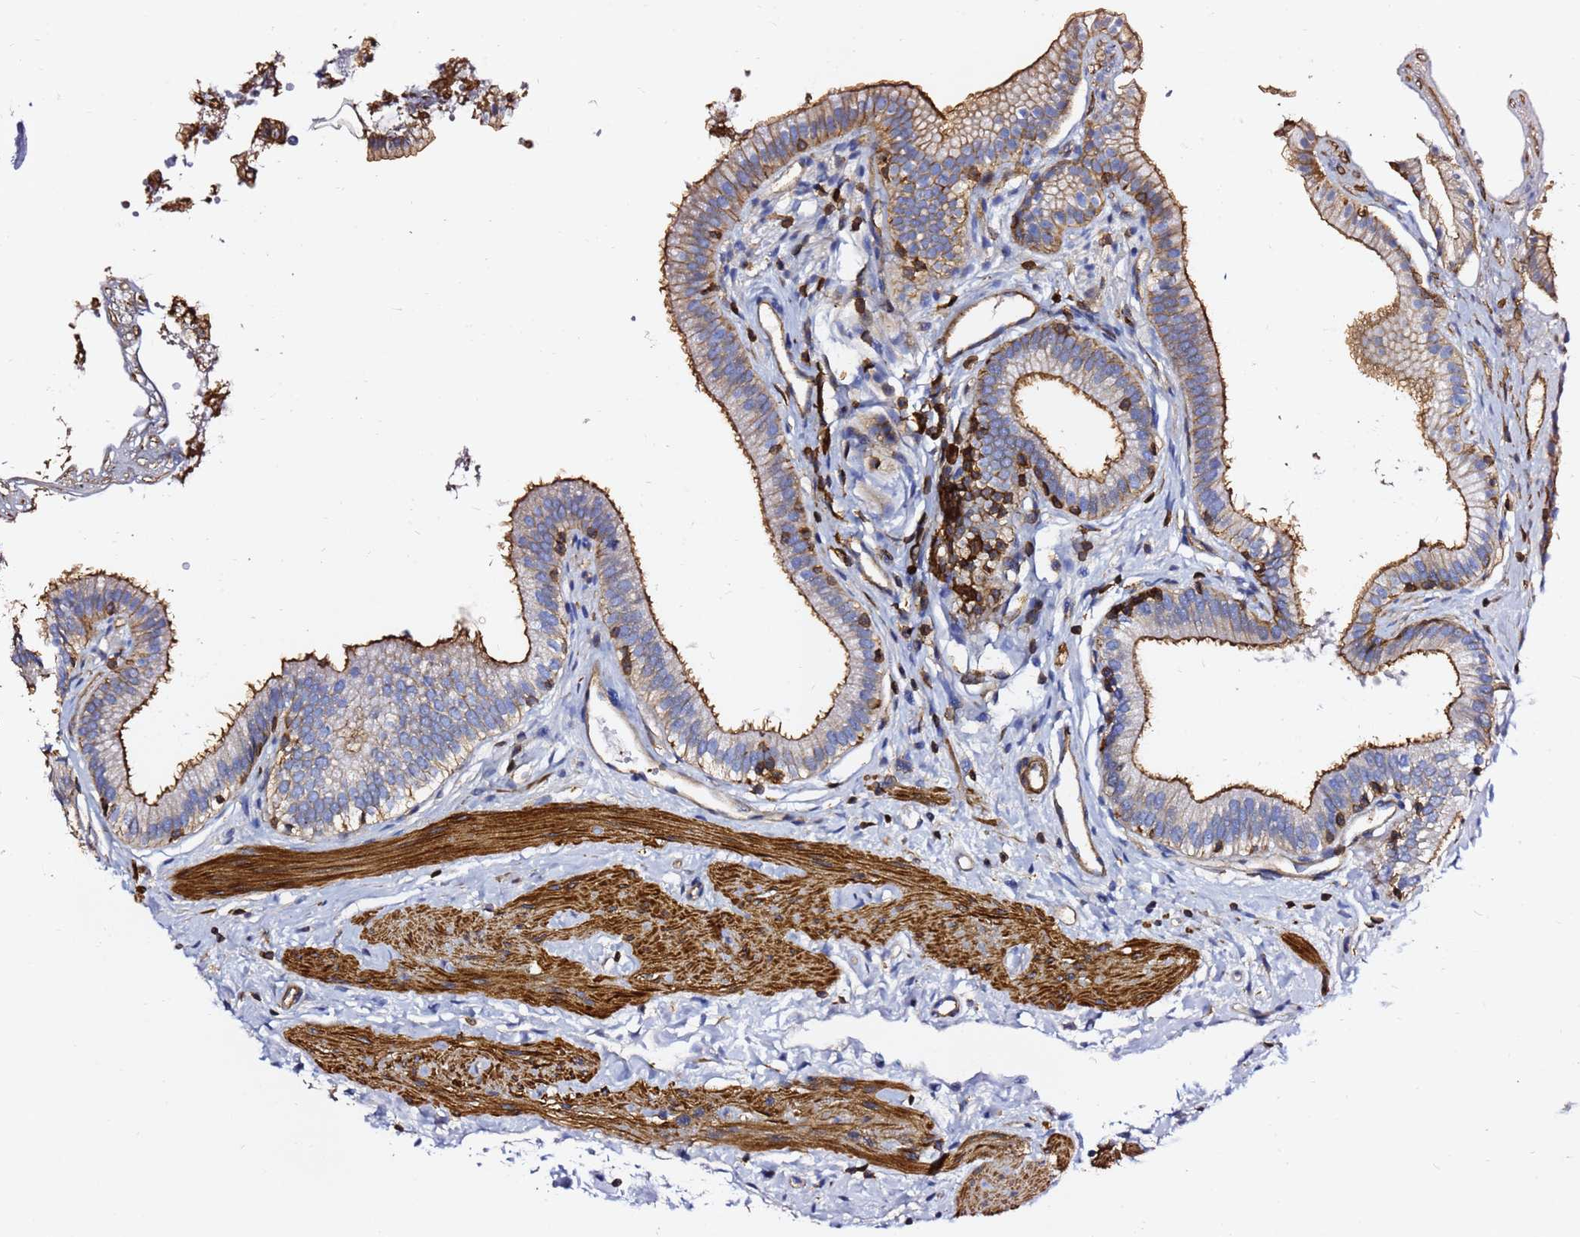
{"staining": {"intensity": "strong", "quantity": ">75%", "location": "cytoplasmic/membranous"}, "tissue": "gallbladder", "cell_type": "Glandular cells", "image_type": "normal", "snomed": [{"axis": "morphology", "description": "Normal tissue, NOS"}, {"axis": "topography", "description": "Gallbladder"}], "caption": "This photomicrograph displays immunohistochemistry staining of benign gallbladder, with high strong cytoplasmic/membranous staining in approximately >75% of glandular cells.", "gene": "ACTA1", "patient": {"sex": "female", "age": 54}}